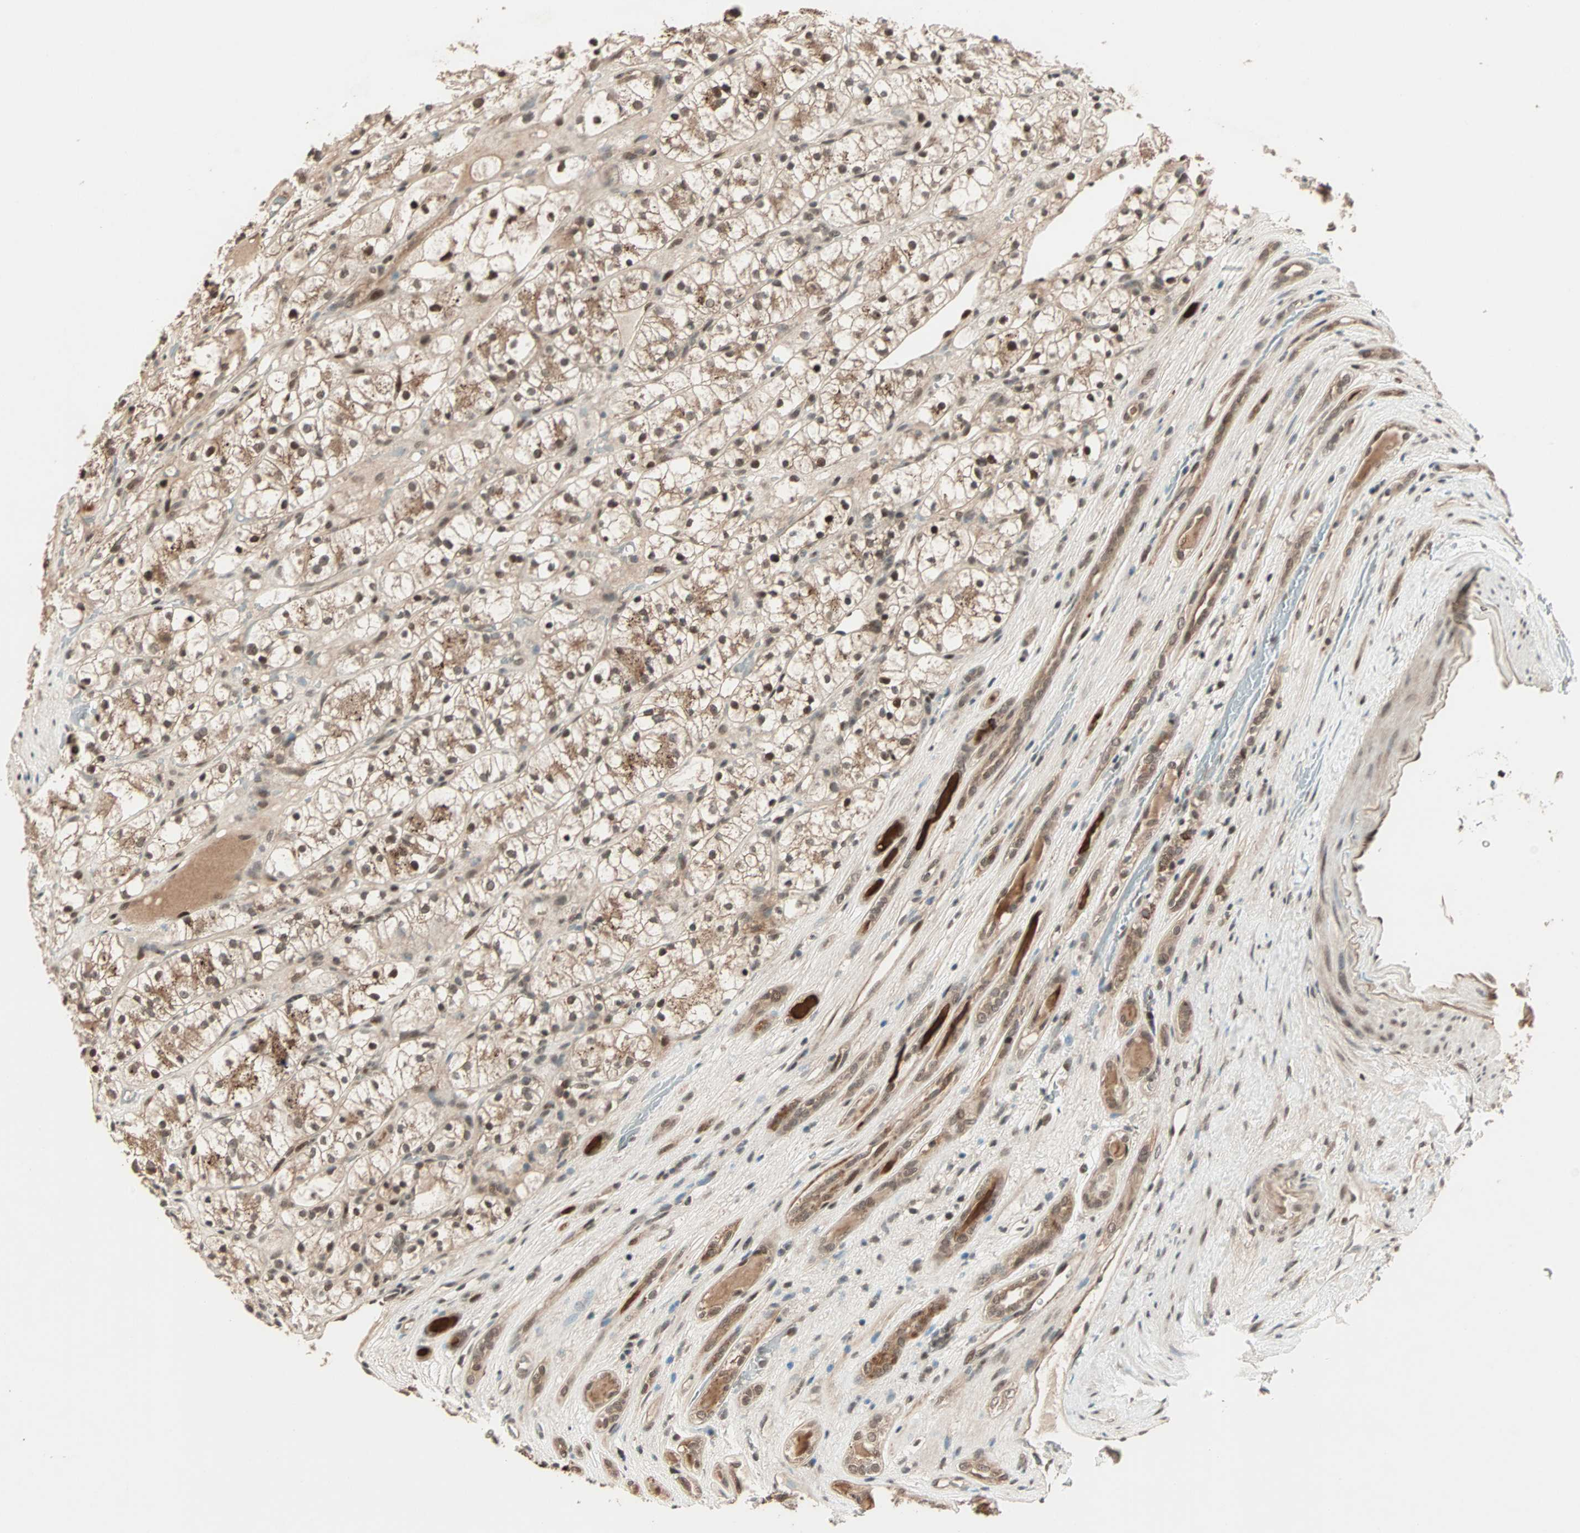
{"staining": {"intensity": "moderate", "quantity": ">75%", "location": "cytoplasmic/membranous,nuclear"}, "tissue": "renal cancer", "cell_type": "Tumor cells", "image_type": "cancer", "snomed": [{"axis": "morphology", "description": "Adenocarcinoma, NOS"}, {"axis": "topography", "description": "Kidney"}], "caption": "Protein expression analysis of adenocarcinoma (renal) demonstrates moderate cytoplasmic/membranous and nuclear positivity in approximately >75% of tumor cells.", "gene": "ZNF701", "patient": {"sex": "female", "age": 60}}